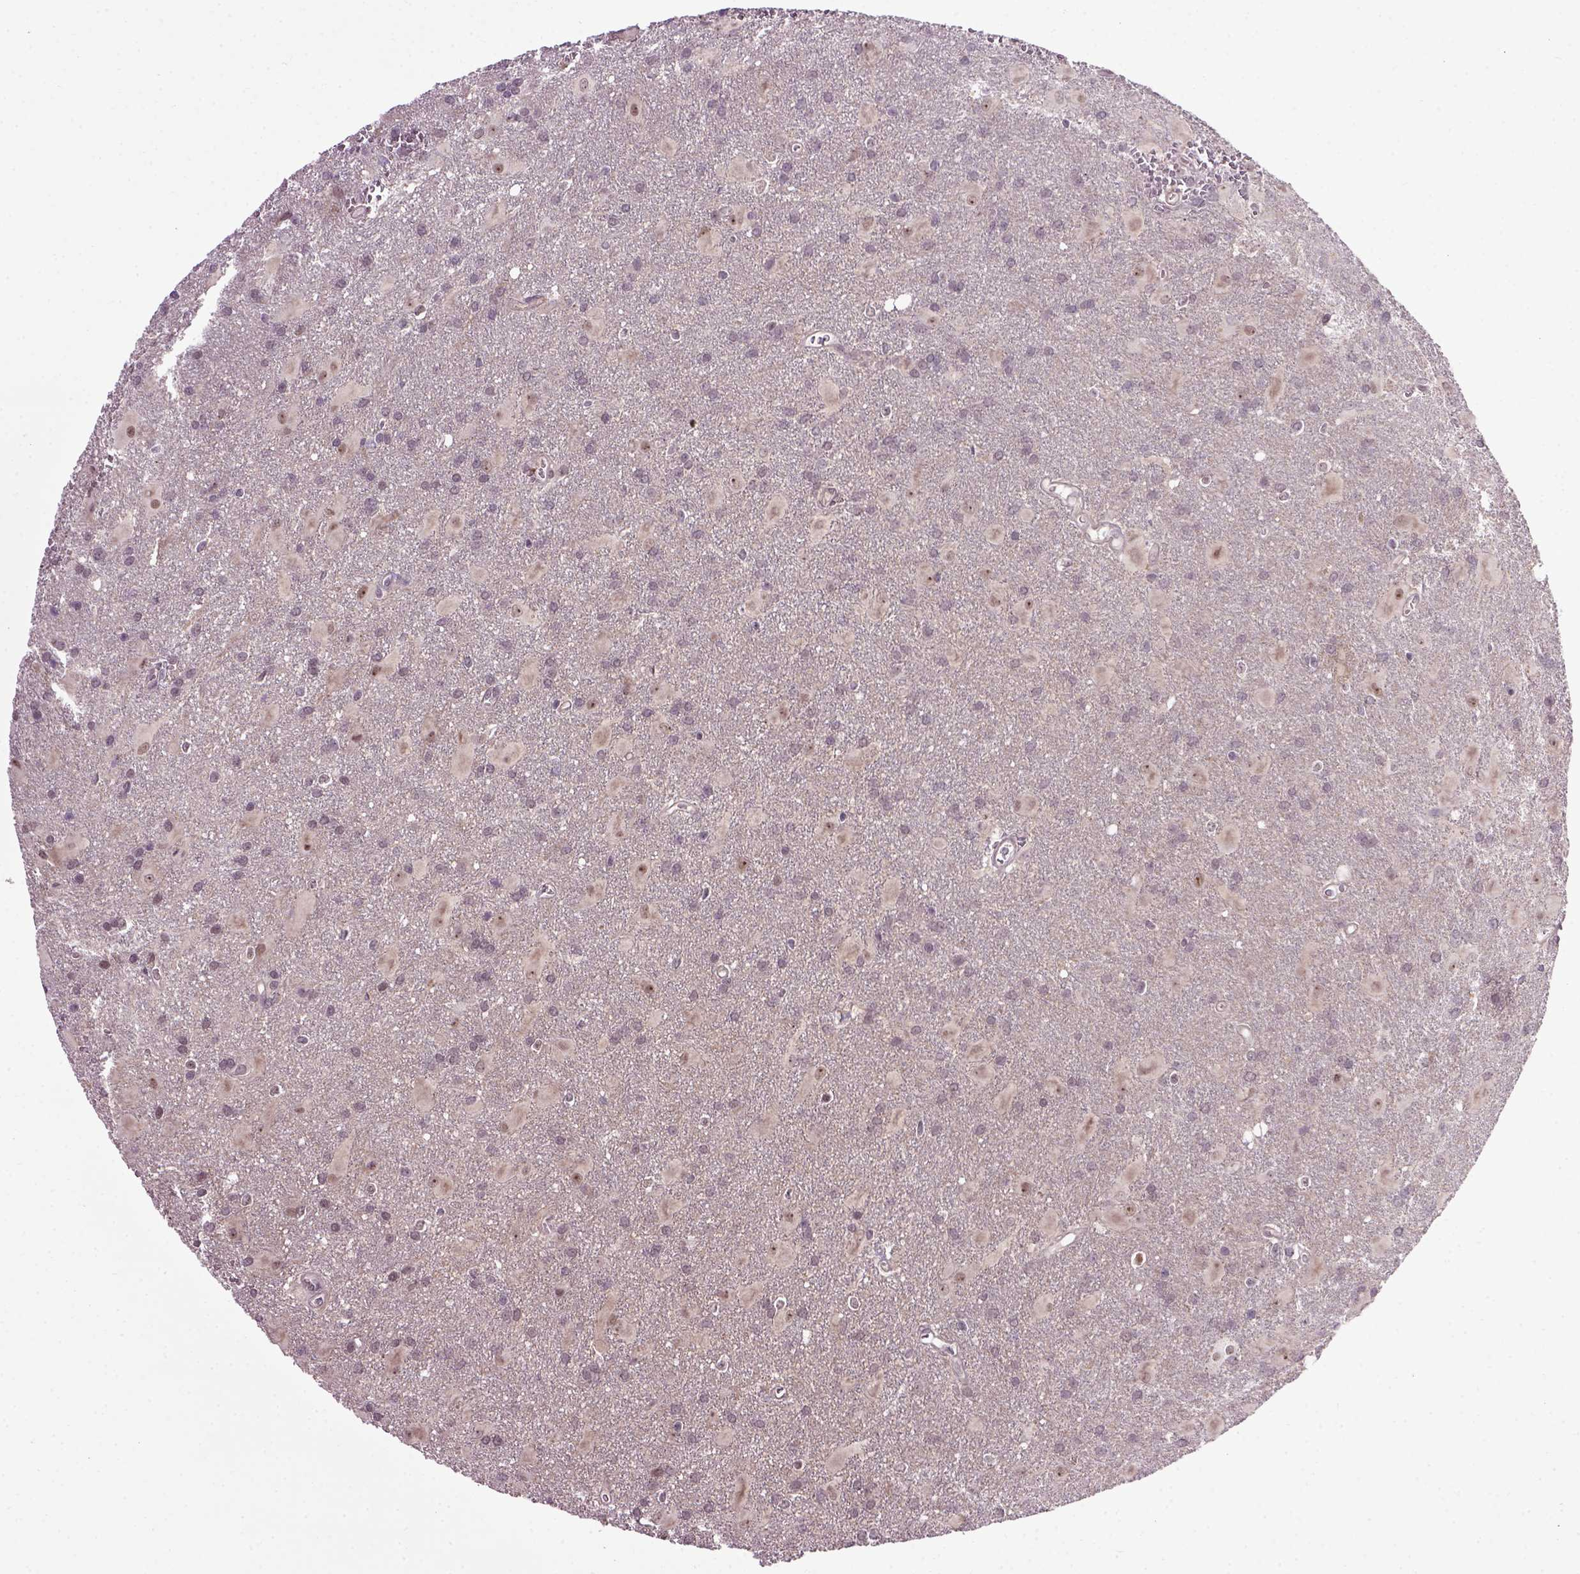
{"staining": {"intensity": "negative", "quantity": "none", "location": "none"}, "tissue": "glioma", "cell_type": "Tumor cells", "image_type": "cancer", "snomed": [{"axis": "morphology", "description": "Glioma, malignant, Low grade"}, {"axis": "topography", "description": "Brain"}], "caption": "Malignant glioma (low-grade) was stained to show a protein in brown. There is no significant staining in tumor cells.", "gene": "RAB43", "patient": {"sex": "male", "age": 58}}